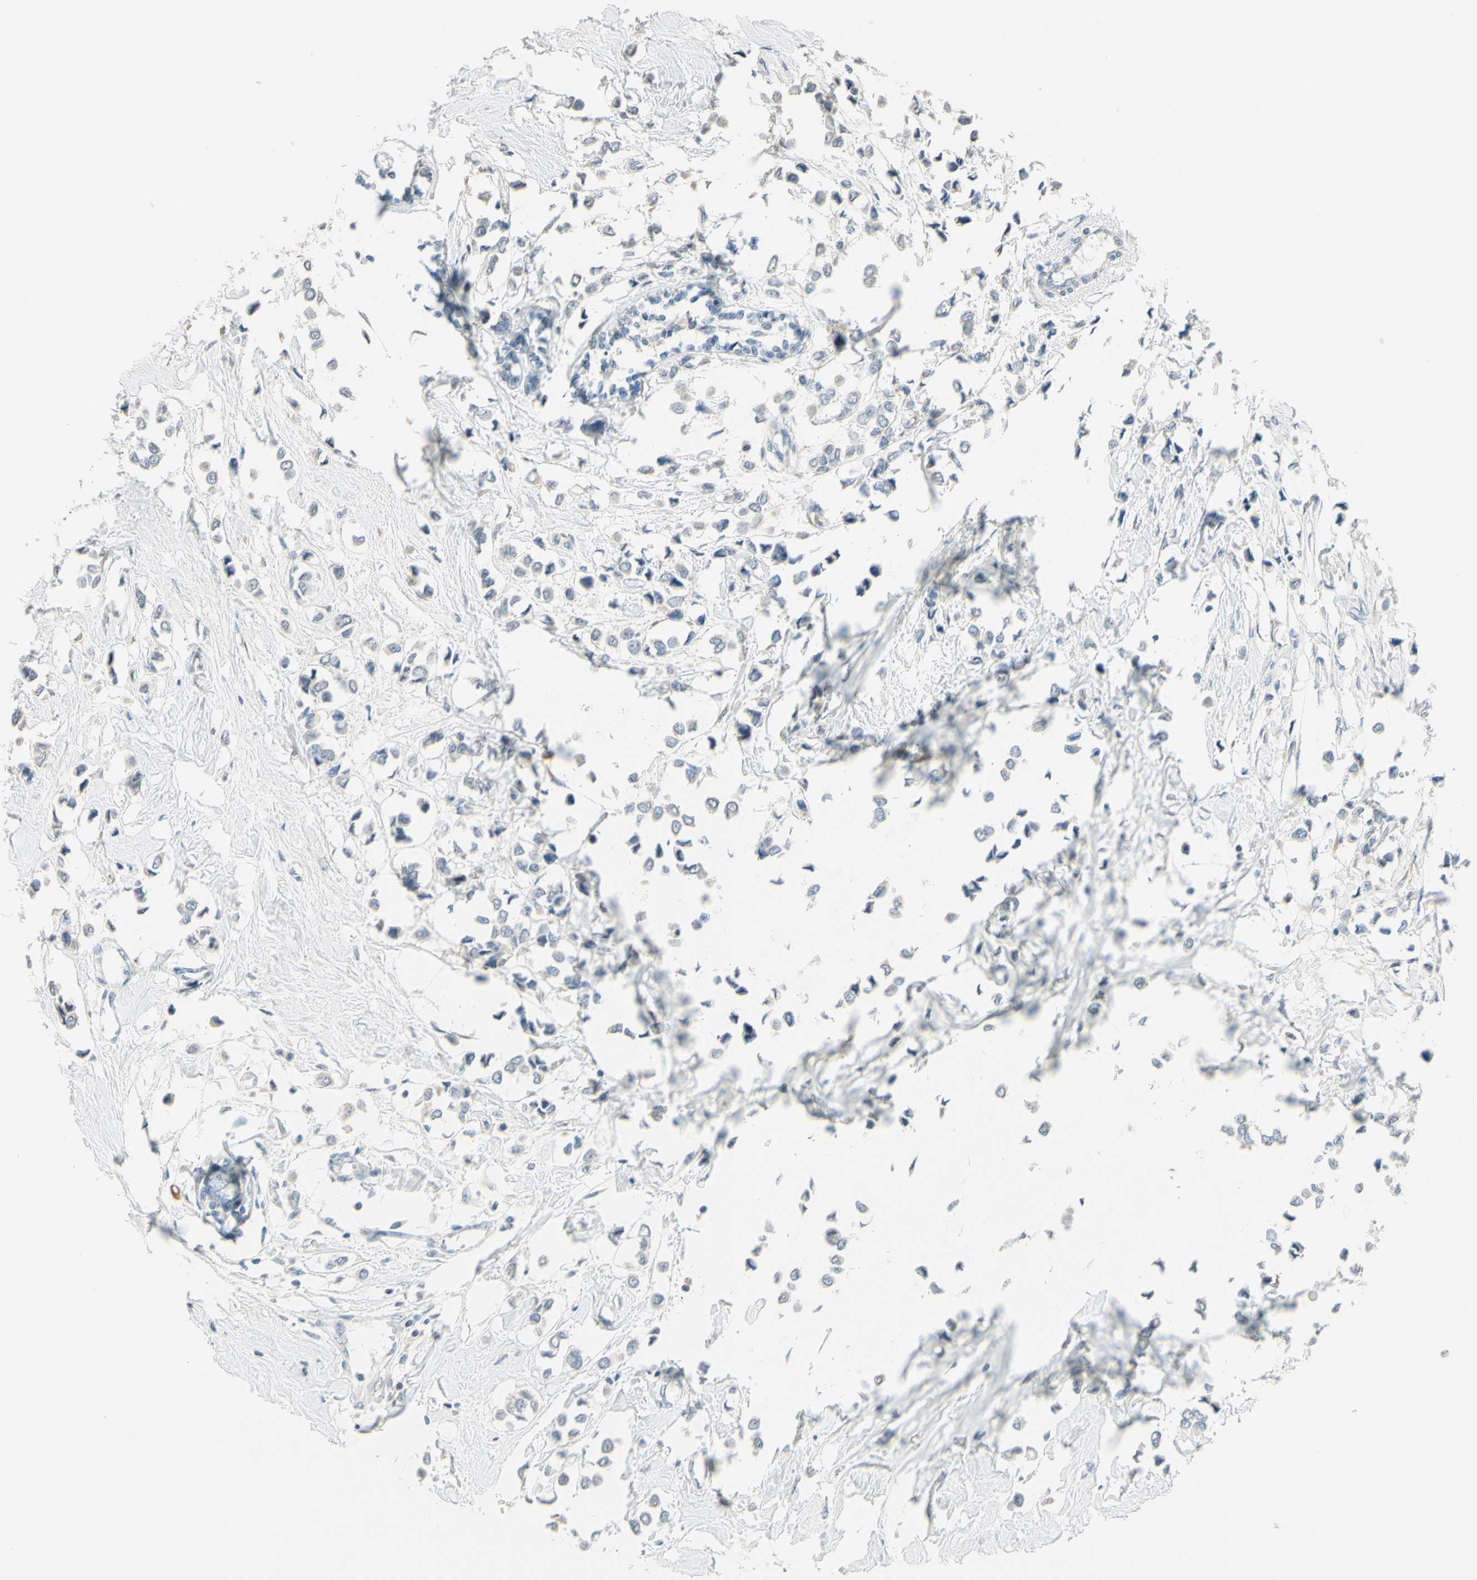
{"staining": {"intensity": "negative", "quantity": "none", "location": "none"}, "tissue": "breast cancer", "cell_type": "Tumor cells", "image_type": "cancer", "snomed": [{"axis": "morphology", "description": "Lobular carcinoma"}, {"axis": "topography", "description": "Breast"}], "caption": "DAB (3,3'-diaminobenzidine) immunohistochemical staining of breast lobular carcinoma demonstrates no significant positivity in tumor cells.", "gene": "MAG", "patient": {"sex": "female", "age": 51}}